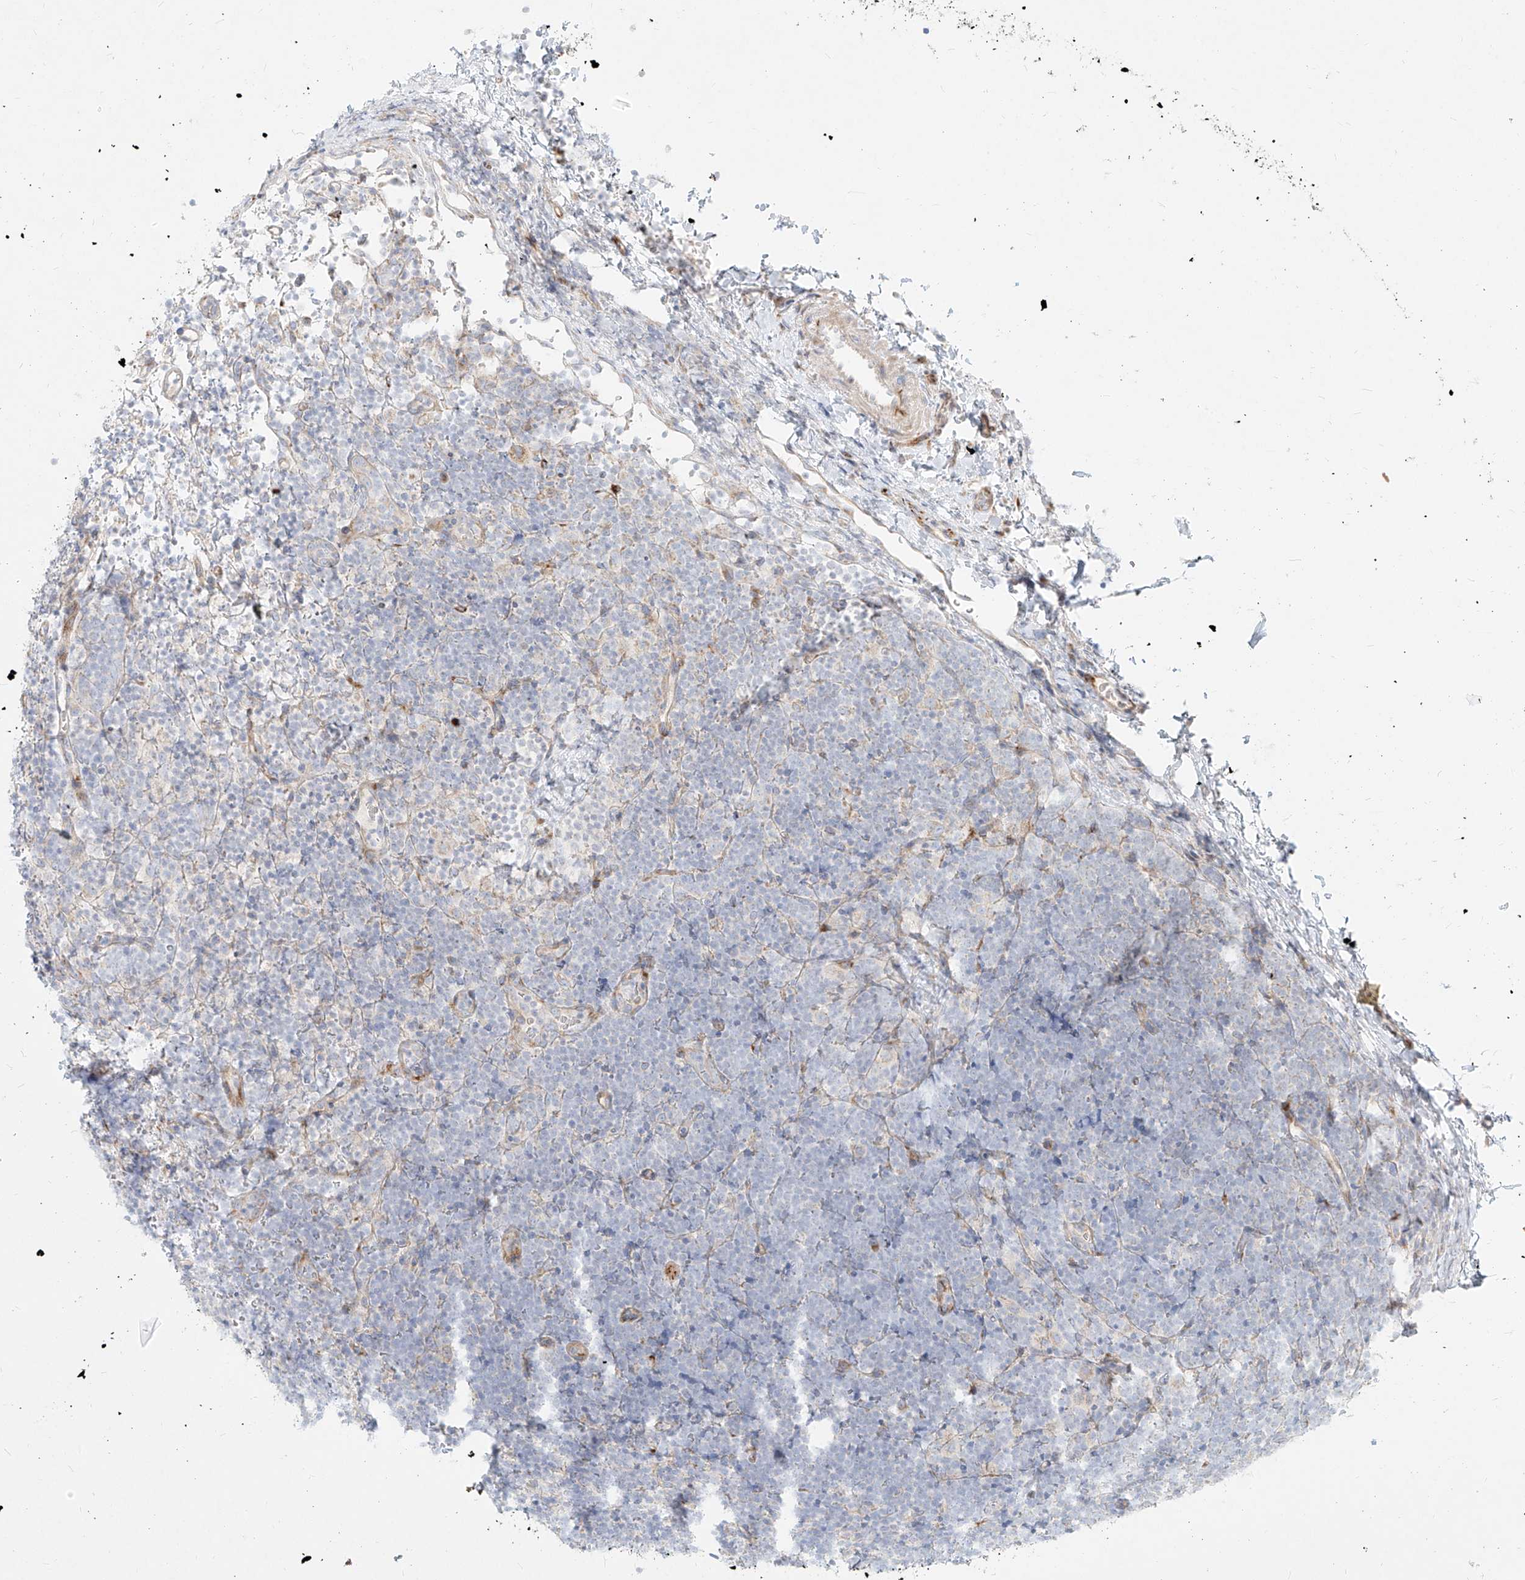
{"staining": {"intensity": "negative", "quantity": "none", "location": "none"}, "tissue": "lymphoma", "cell_type": "Tumor cells", "image_type": "cancer", "snomed": [{"axis": "morphology", "description": "Malignant lymphoma, non-Hodgkin's type, High grade"}, {"axis": "topography", "description": "Lymph node"}], "caption": "Lymphoma stained for a protein using IHC reveals no expression tumor cells.", "gene": "MTX2", "patient": {"sex": "male", "age": 13}}